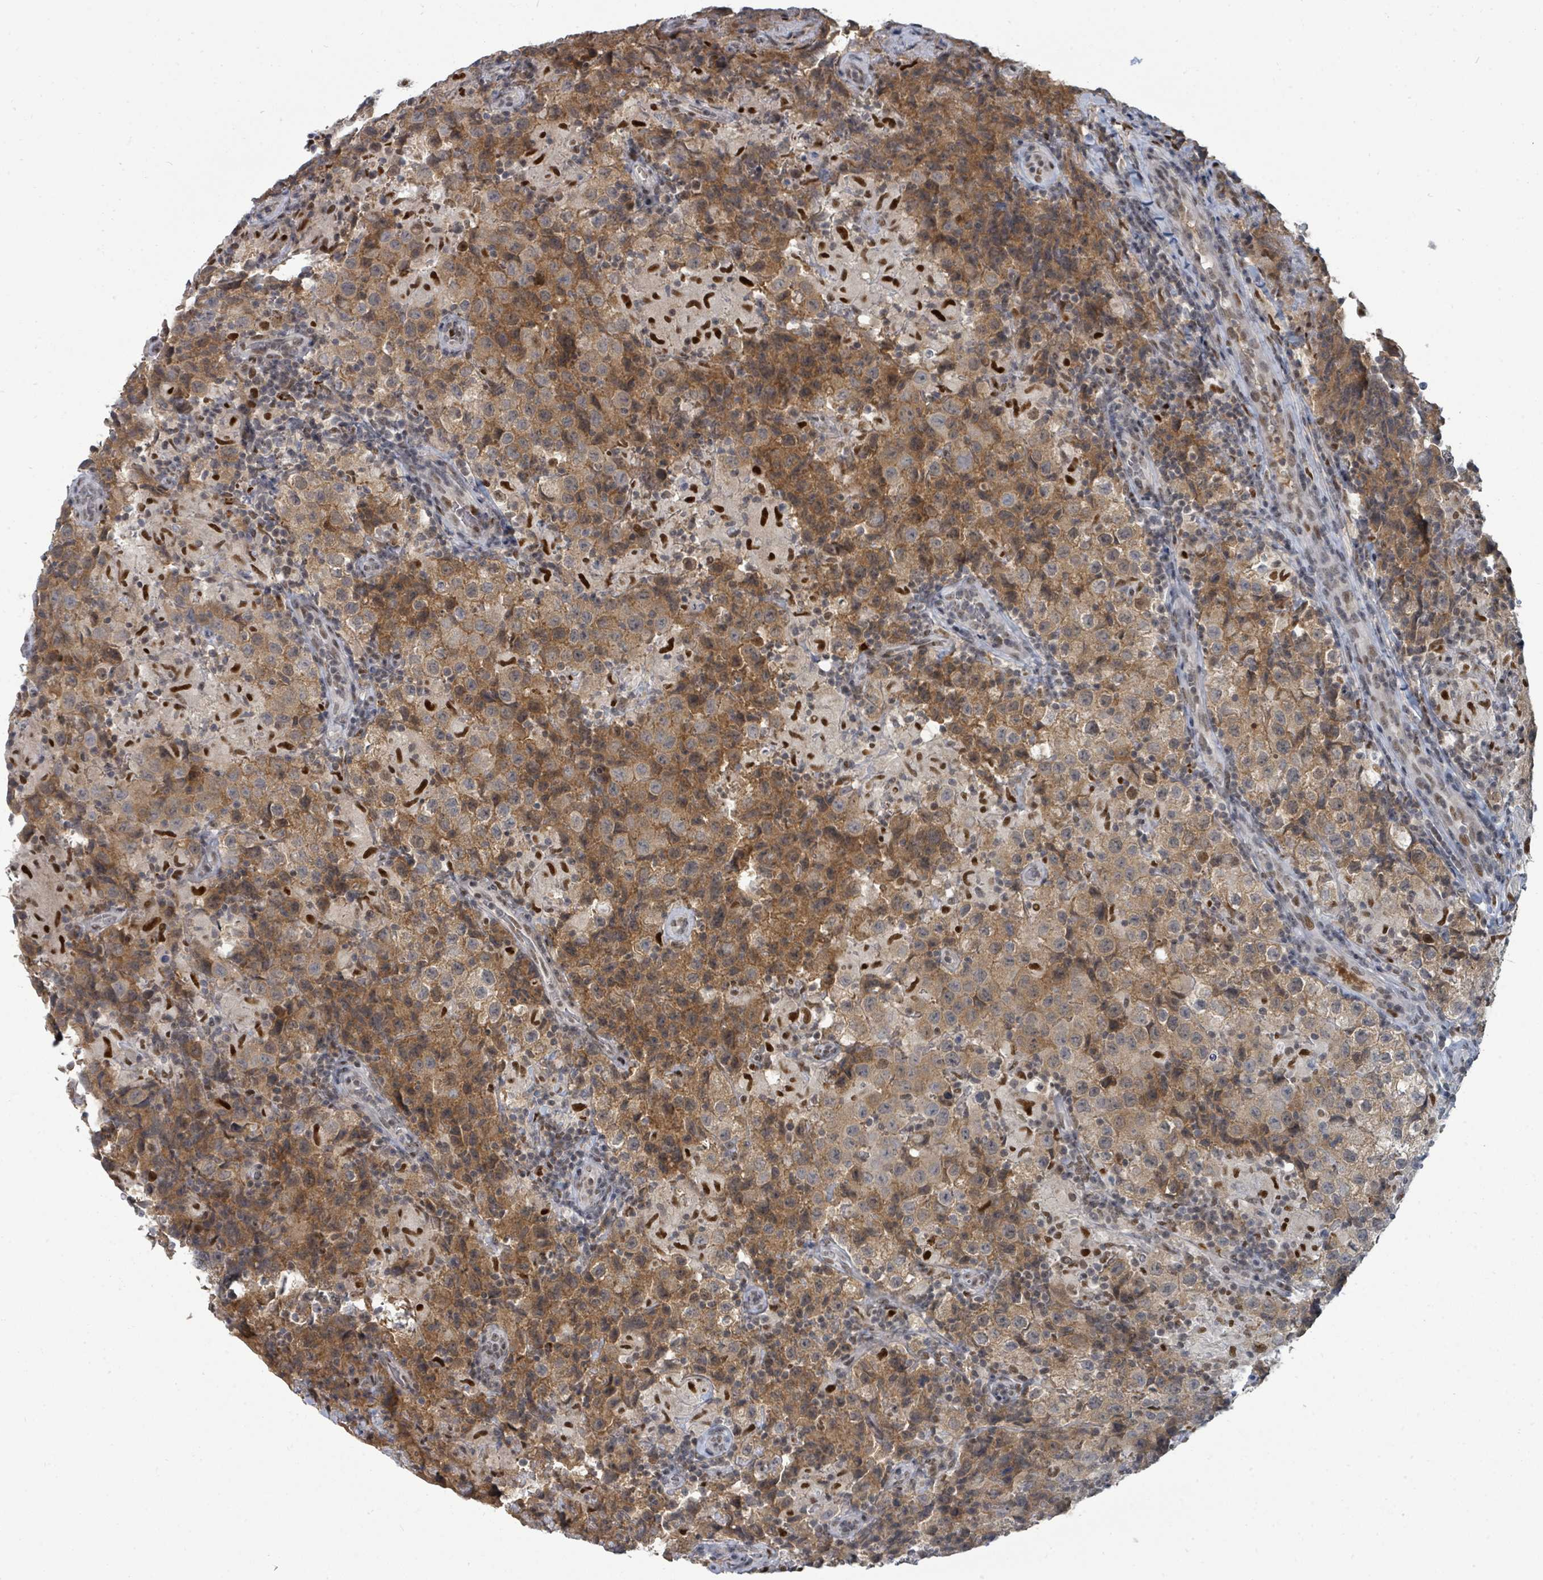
{"staining": {"intensity": "moderate", "quantity": ">75%", "location": "cytoplasmic/membranous"}, "tissue": "testis cancer", "cell_type": "Tumor cells", "image_type": "cancer", "snomed": [{"axis": "morphology", "description": "Seminoma, NOS"}, {"axis": "morphology", "description": "Carcinoma, Embryonal, NOS"}, {"axis": "topography", "description": "Testis"}], "caption": "Brown immunohistochemical staining in human embryonal carcinoma (testis) displays moderate cytoplasmic/membranous expression in about >75% of tumor cells.", "gene": "UCK1", "patient": {"sex": "male", "age": 41}}